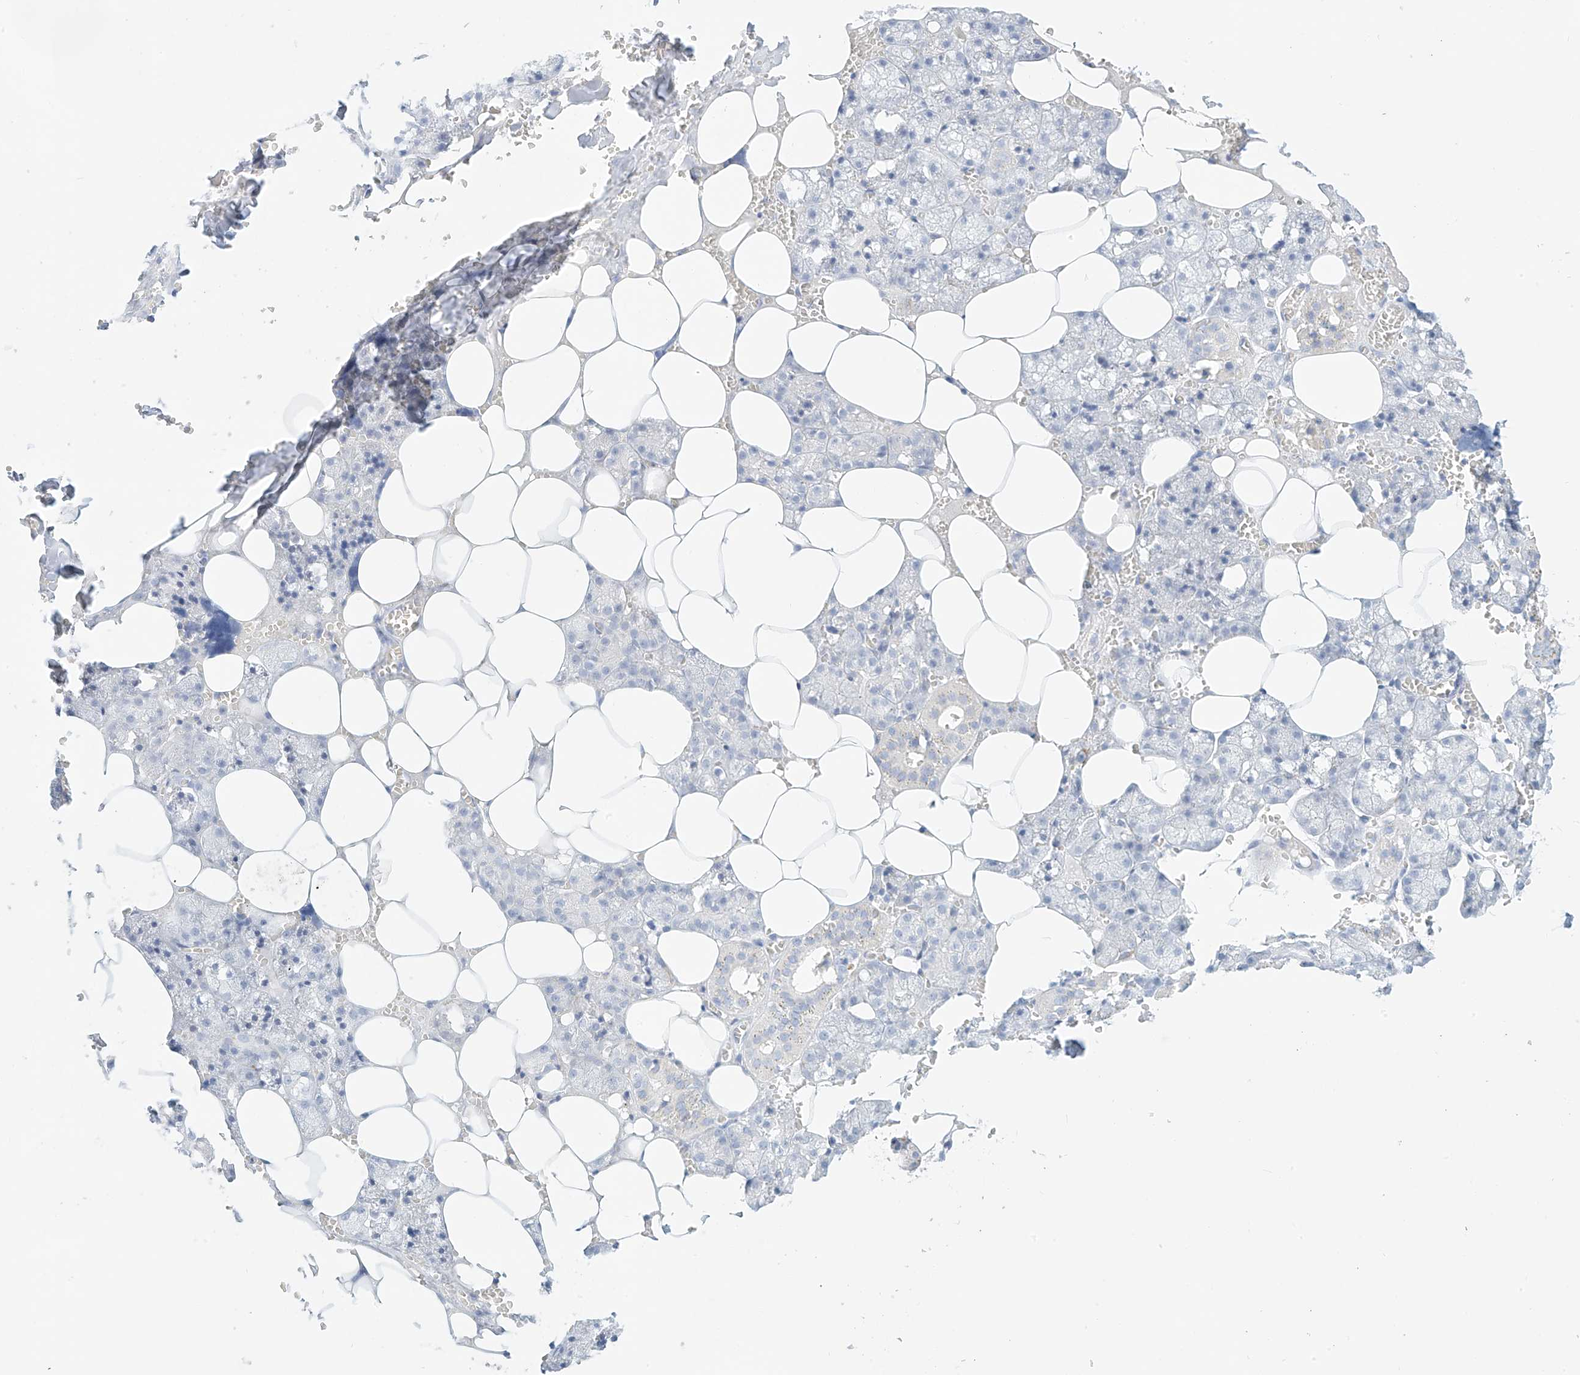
{"staining": {"intensity": "negative", "quantity": "none", "location": "none"}, "tissue": "salivary gland", "cell_type": "Glandular cells", "image_type": "normal", "snomed": [{"axis": "morphology", "description": "Normal tissue, NOS"}, {"axis": "topography", "description": "Salivary gland"}], "caption": "Immunohistochemical staining of unremarkable human salivary gland displays no significant positivity in glandular cells.", "gene": "ST3GAL5", "patient": {"sex": "male", "age": 62}}